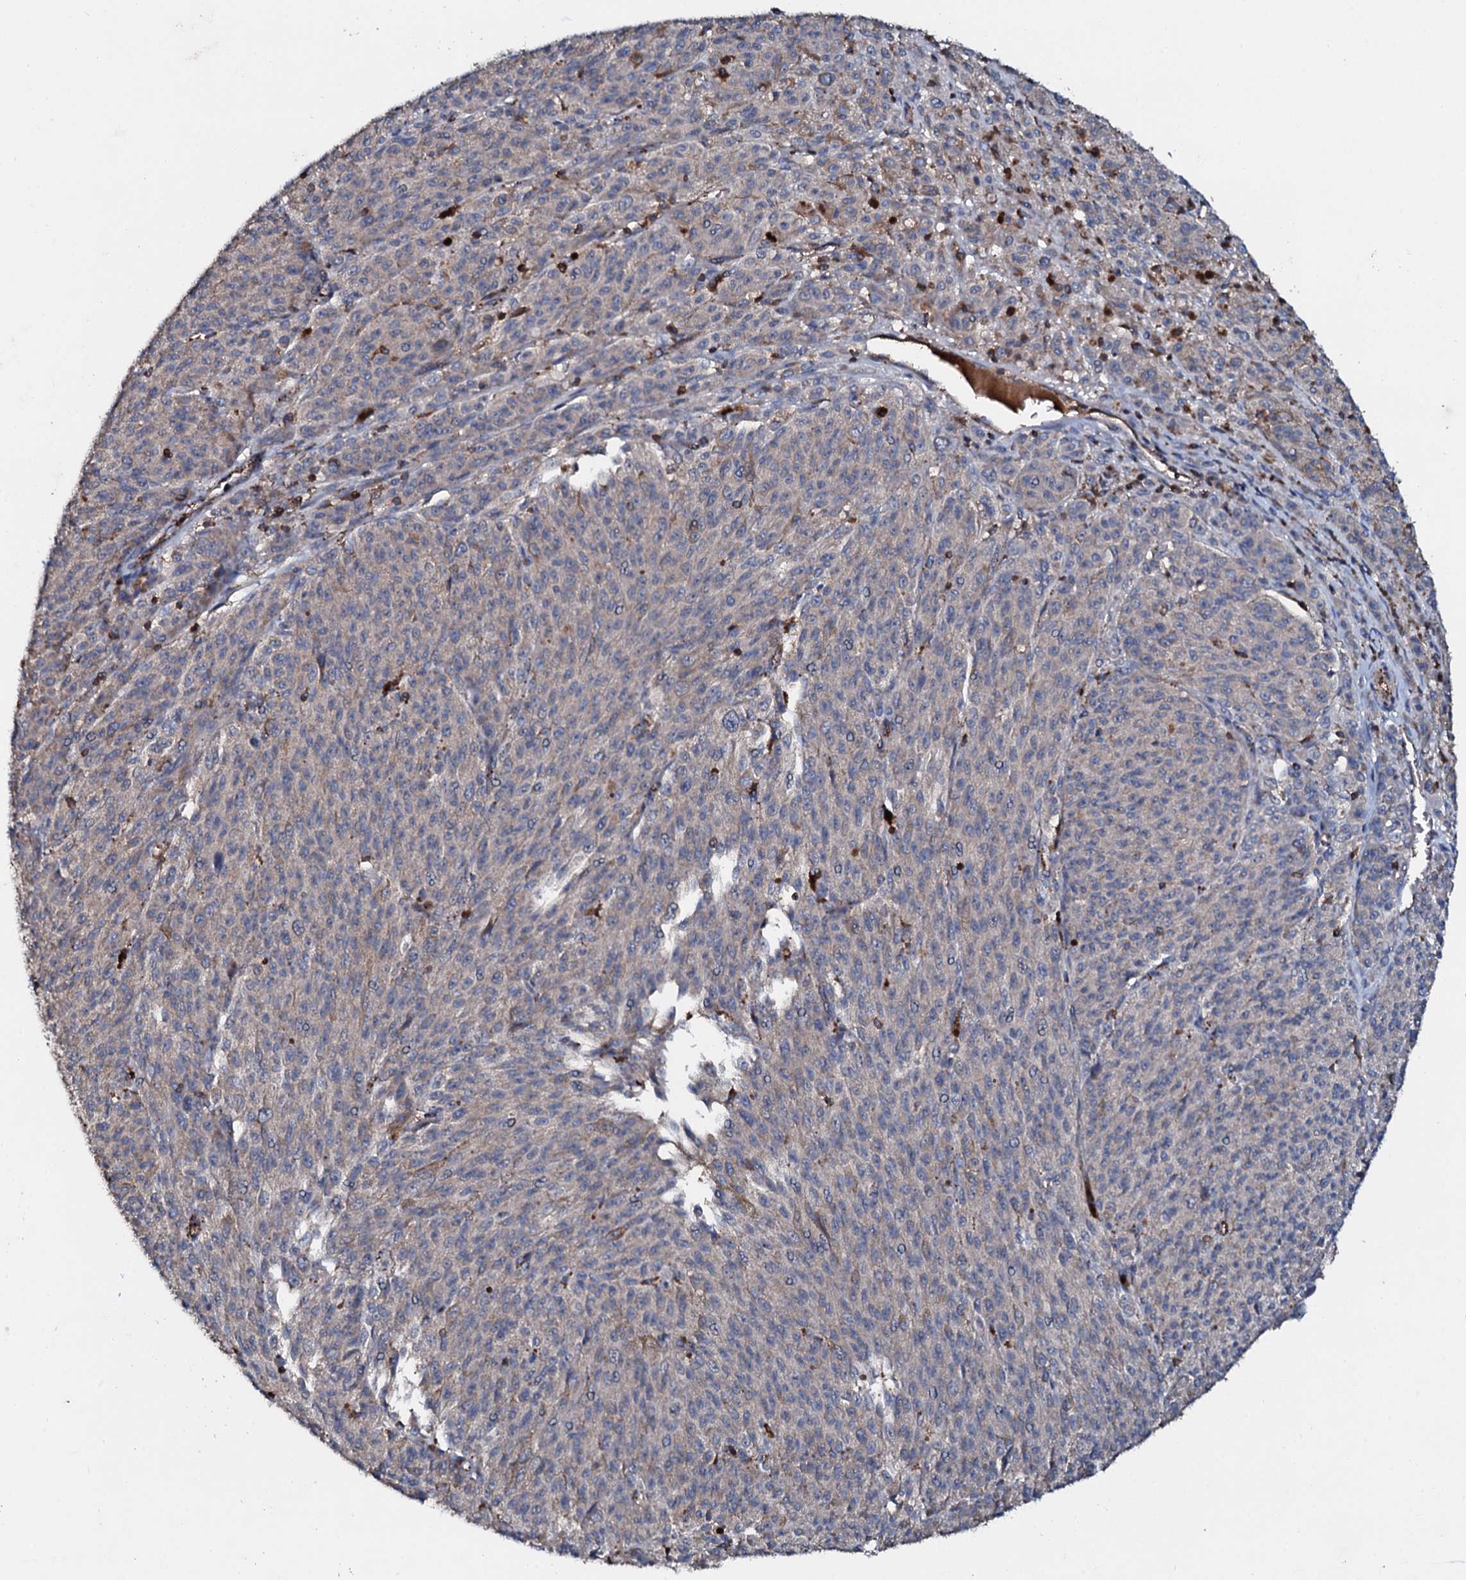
{"staining": {"intensity": "negative", "quantity": "none", "location": "none"}, "tissue": "melanoma", "cell_type": "Tumor cells", "image_type": "cancer", "snomed": [{"axis": "morphology", "description": "Malignant melanoma, NOS"}, {"axis": "topography", "description": "Skin"}], "caption": "This is a image of immunohistochemistry staining of melanoma, which shows no positivity in tumor cells. (Brightfield microscopy of DAB immunohistochemistry at high magnification).", "gene": "GRK2", "patient": {"sex": "female", "age": 52}}